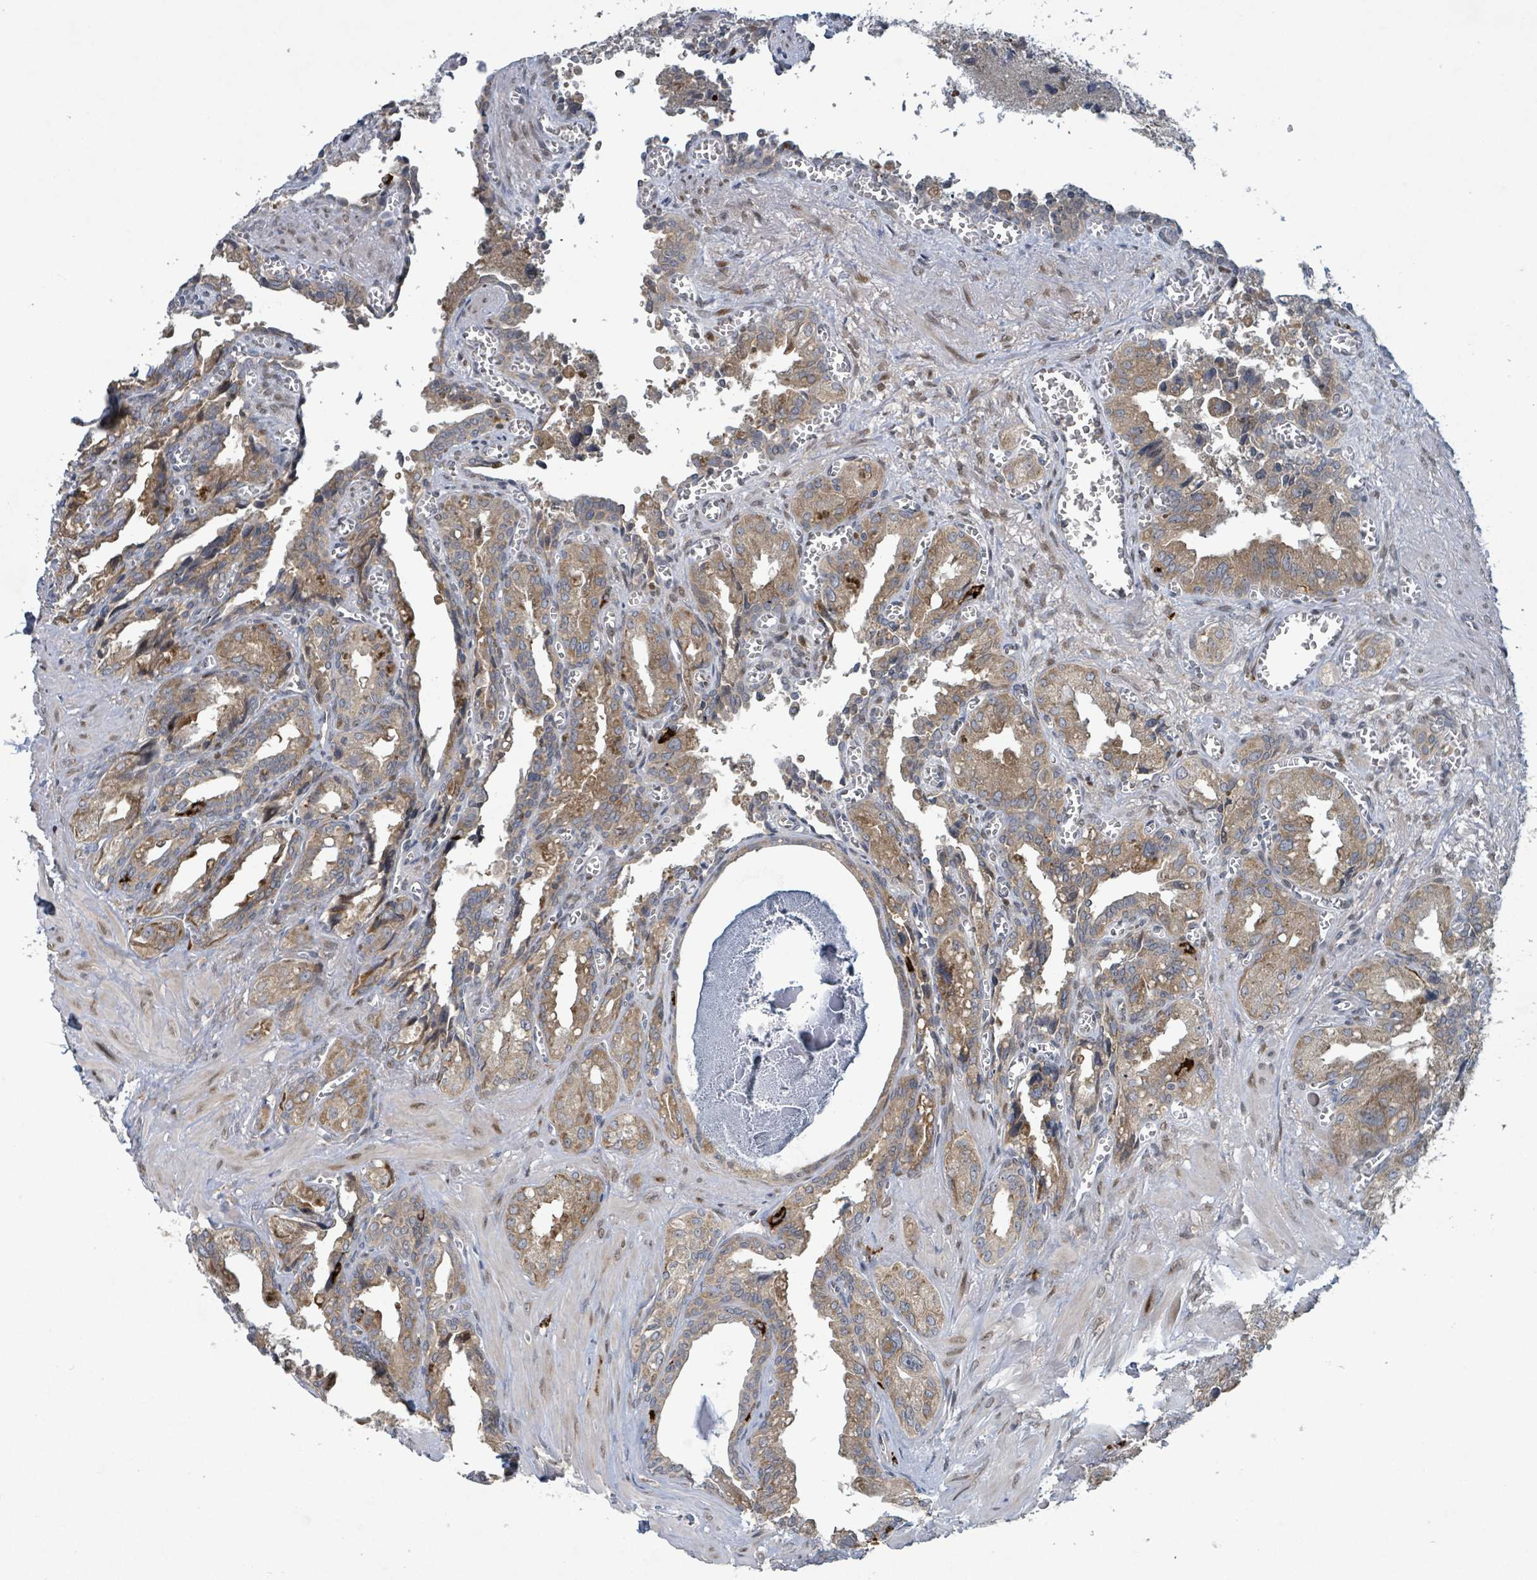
{"staining": {"intensity": "moderate", "quantity": ">75%", "location": "cytoplasmic/membranous"}, "tissue": "seminal vesicle", "cell_type": "Glandular cells", "image_type": "normal", "snomed": [{"axis": "morphology", "description": "Normal tissue, NOS"}, {"axis": "topography", "description": "Seminal veicle"}], "caption": "Protein expression analysis of unremarkable seminal vesicle exhibits moderate cytoplasmic/membranous positivity in approximately >75% of glandular cells. The protein of interest is stained brown, and the nuclei are stained in blue (DAB IHC with brightfield microscopy, high magnification).", "gene": "OR51E1", "patient": {"sex": "male", "age": 67}}